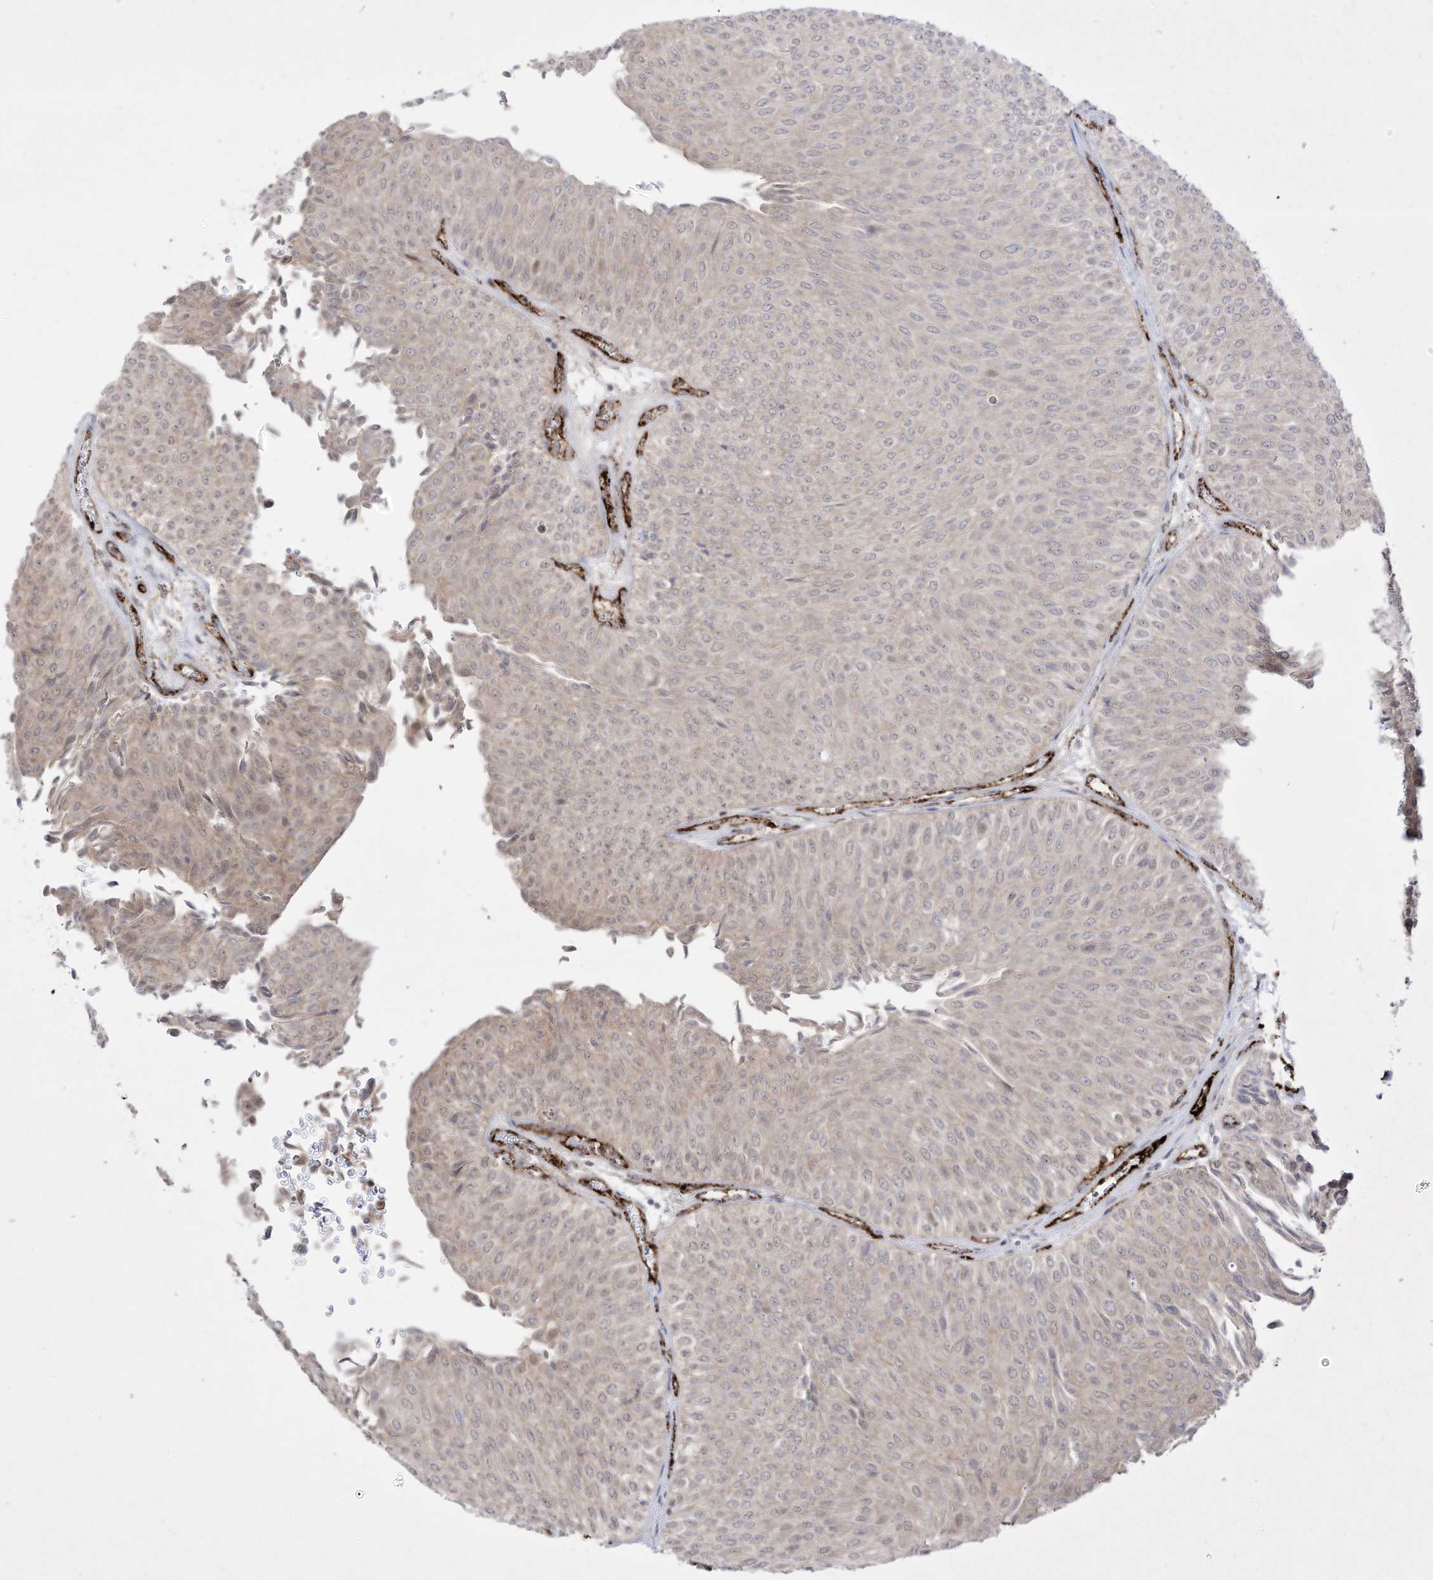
{"staining": {"intensity": "weak", "quantity": "<25%", "location": "cytoplasmic/membranous"}, "tissue": "urothelial cancer", "cell_type": "Tumor cells", "image_type": "cancer", "snomed": [{"axis": "morphology", "description": "Urothelial carcinoma, Low grade"}, {"axis": "topography", "description": "Urinary bladder"}], "caption": "Low-grade urothelial carcinoma stained for a protein using immunohistochemistry (IHC) shows no staining tumor cells.", "gene": "ZGRF1", "patient": {"sex": "male", "age": 78}}